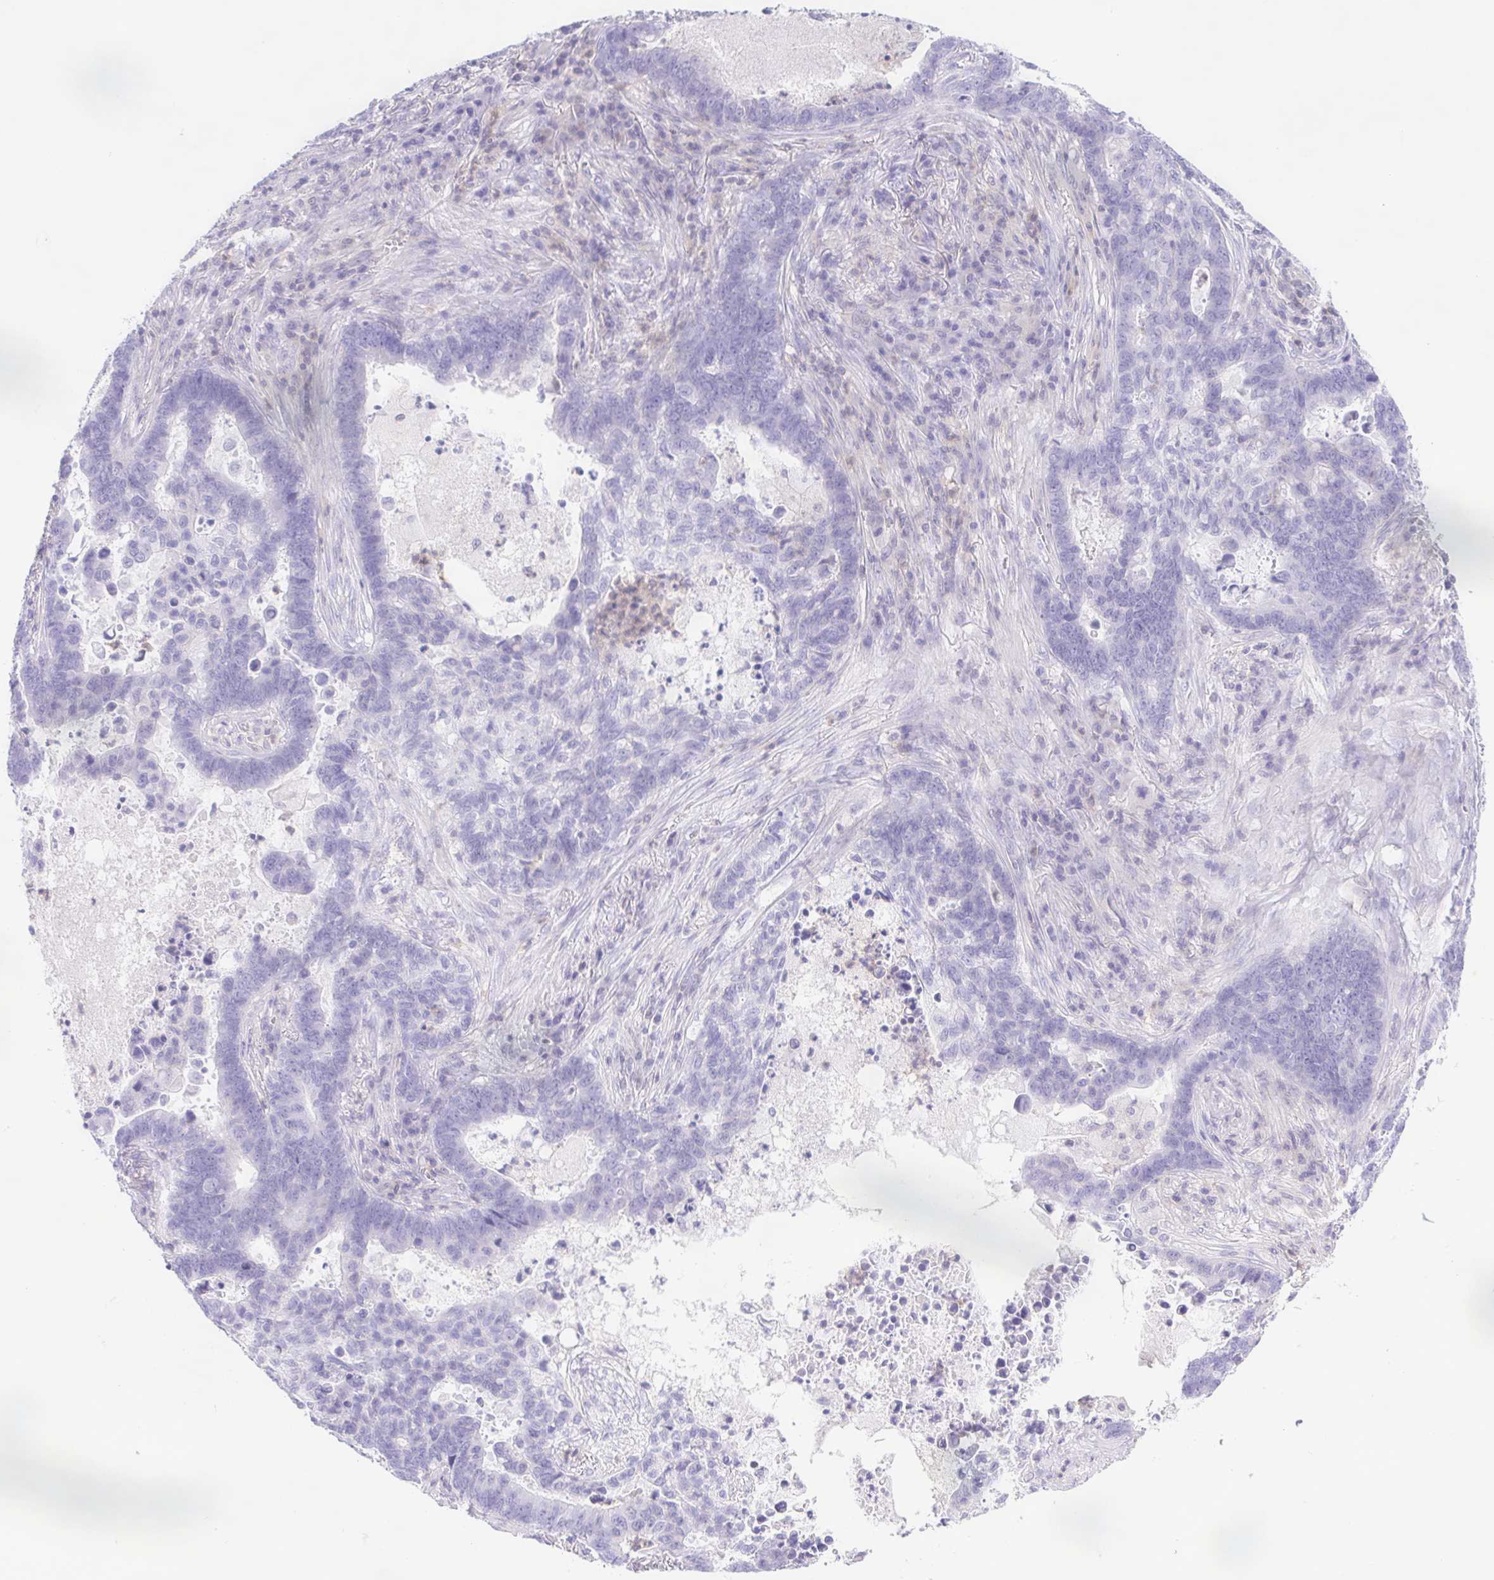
{"staining": {"intensity": "negative", "quantity": "none", "location": "none"}, "tissue": "lung cancer", "cell_type": "Tumor cells", "image_type": "cancer", "snomed": [{"axis": "morphology", "description": "Aneuploidy"}, {"axis": "morphology", "description": "Adenocarcinoma, NOS"}, {"axis": "morphology", "description": "Adenocarcinoma primary or metastatic"}, {"axis": "topography", "description": "Lung"}], "caption": "Immunohistochemistry (IHC) photomicrograph of neoplastic tissue: adenocarcinoma (lung) stained with DAB reveals no significant protein positivity in tumor cells.", "gene": "SYNPR", "patient": {"sex": "female", "age": 75}}